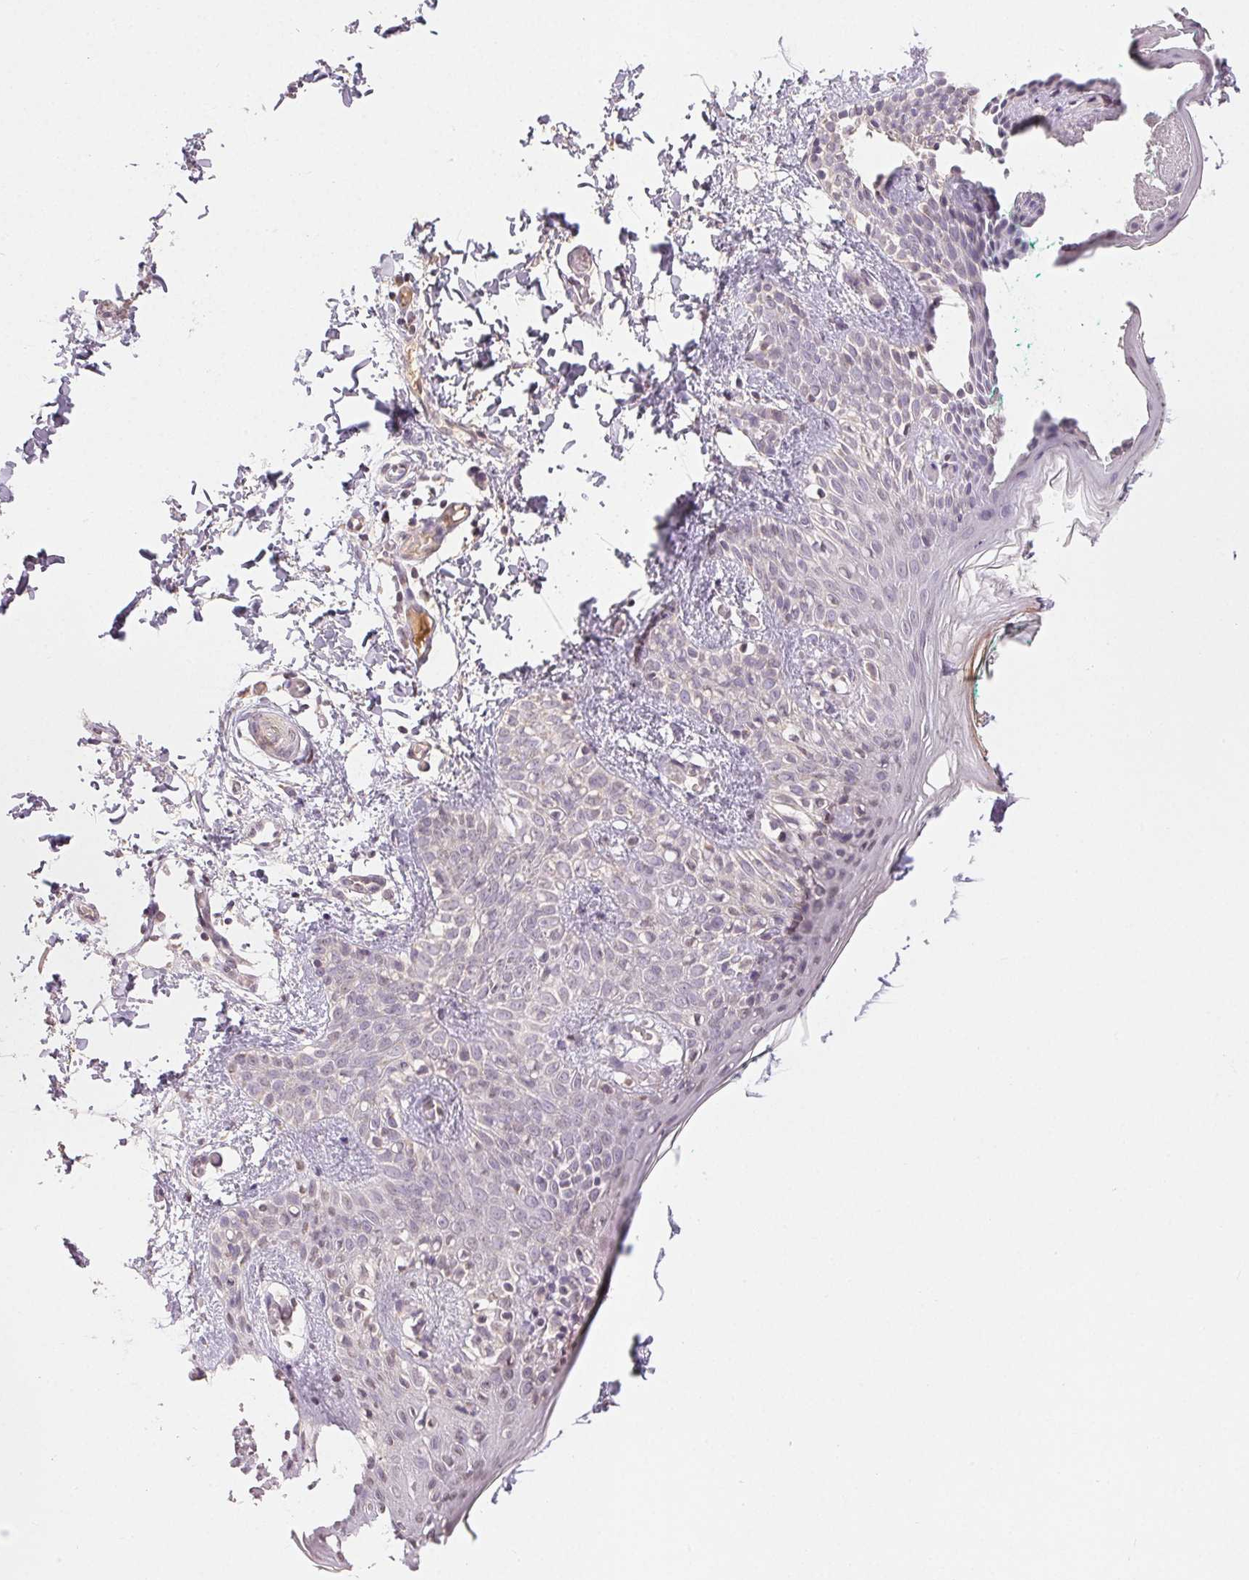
{"staining": {"intensity": "negative", "quantity": "none", "location": "none"}, "tissue": "skin", "cell_type": "Fibroblasts", "image_type": "normal", "snomed": [{"axis": "morphology", "description": "Normal tissue, NOS"}, {"axis": "topography", "description": "Skin"}], "caption": "Benign skin was stained to show a protein in brown. There is no significant positivity in fibroblasts. Nuclei are stained in blue.", "gene": "CLASP1", "patient": {"sex": "male", "age": 16}}